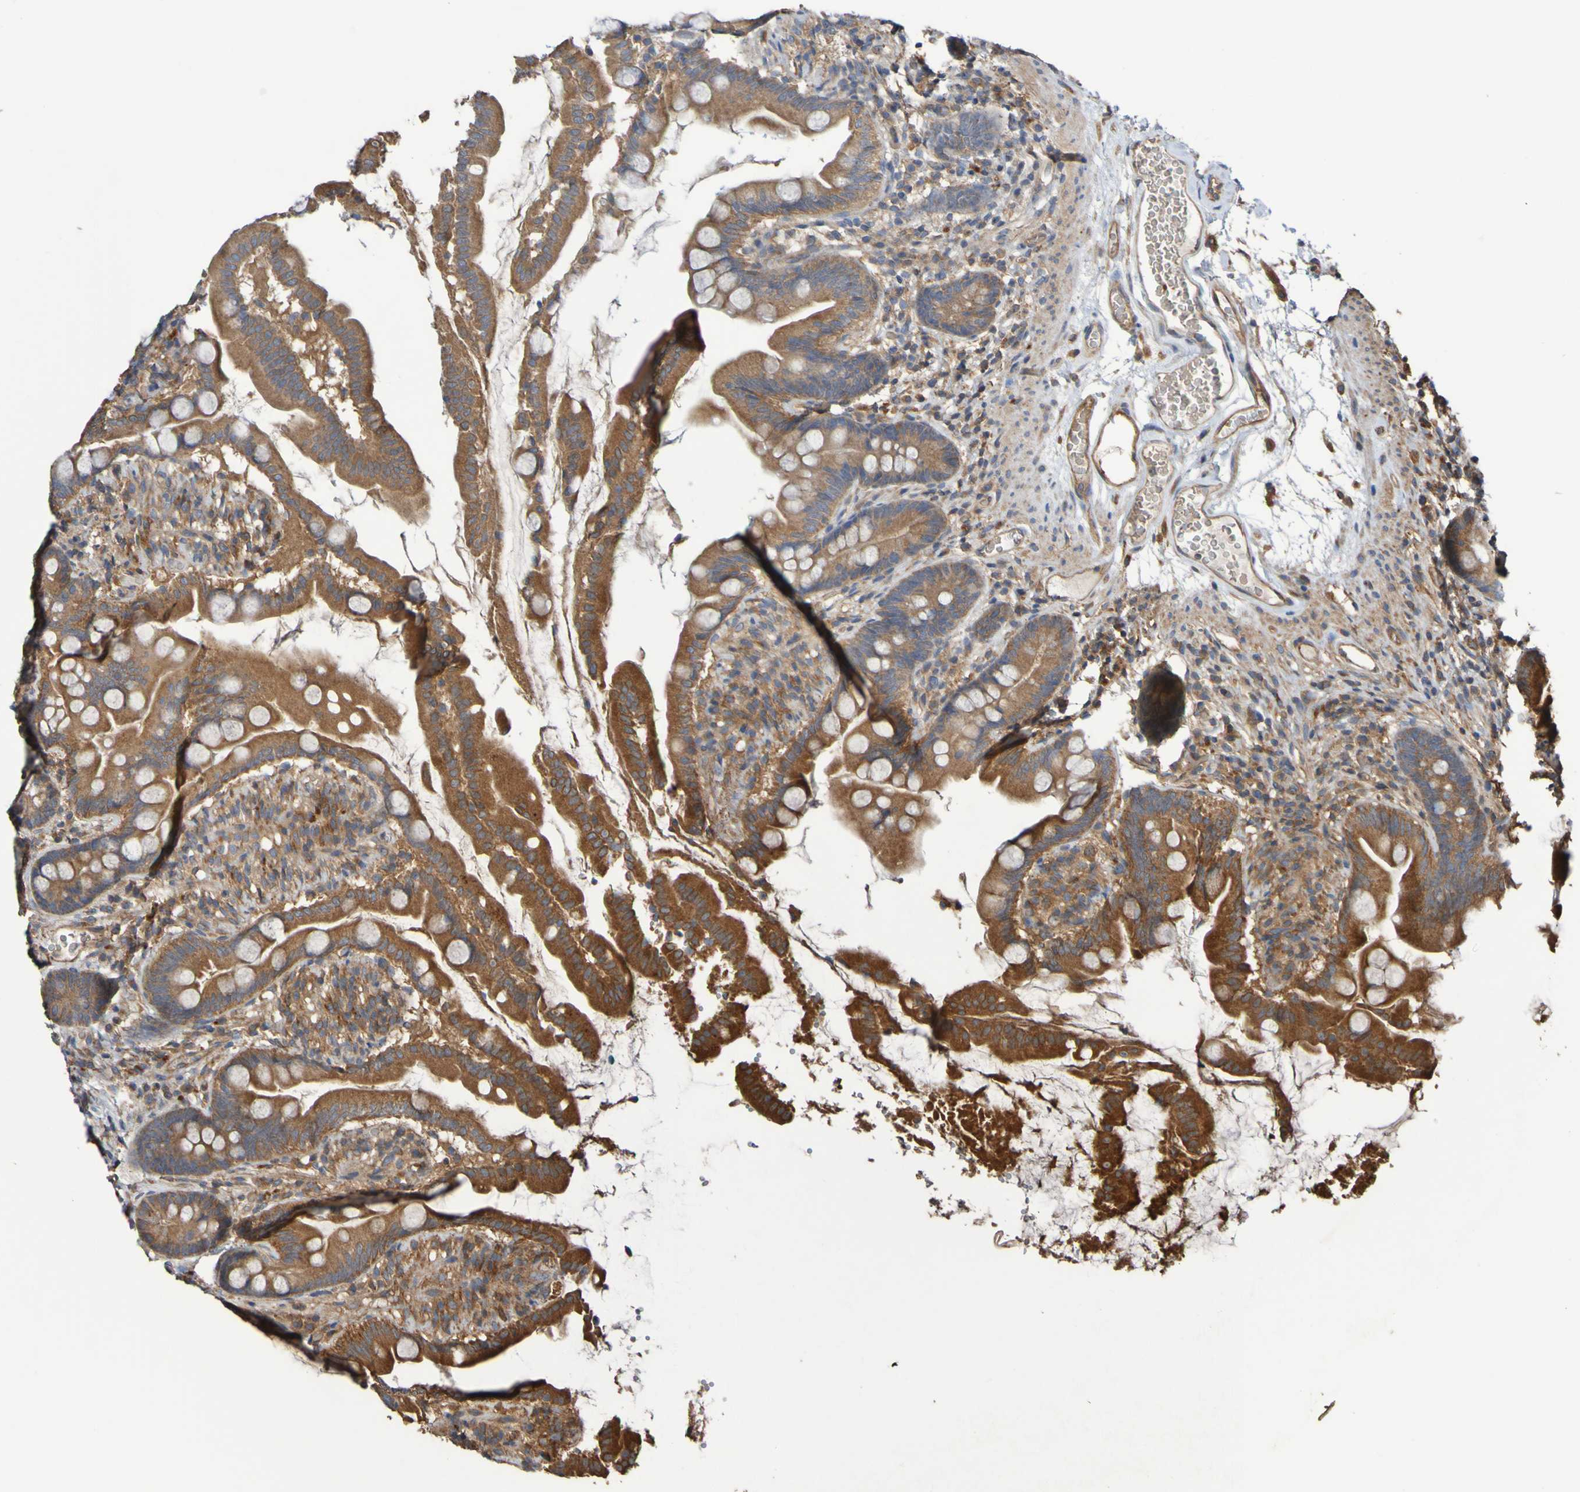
{"staining": {"intensity": "moderate", "quantity": ">75%", "location": "cytoplasmic/membranous"}, "tissue": "small intestine", "cell_type": "Glandular cells", "image_type": "normal", "snomed": [{"axis": "morphology", "description": "Normal tissue, NOS"}, {"axis": "topography", "description": "Small intestine"}], "caption": "IHC (DAB) staining of benign human small intestine shows moderate cytoplasmic/membranous protein staining in about >75% of glandular cells.", "gene": "UCN", "patient": {"sex": "female", "age": 56}}